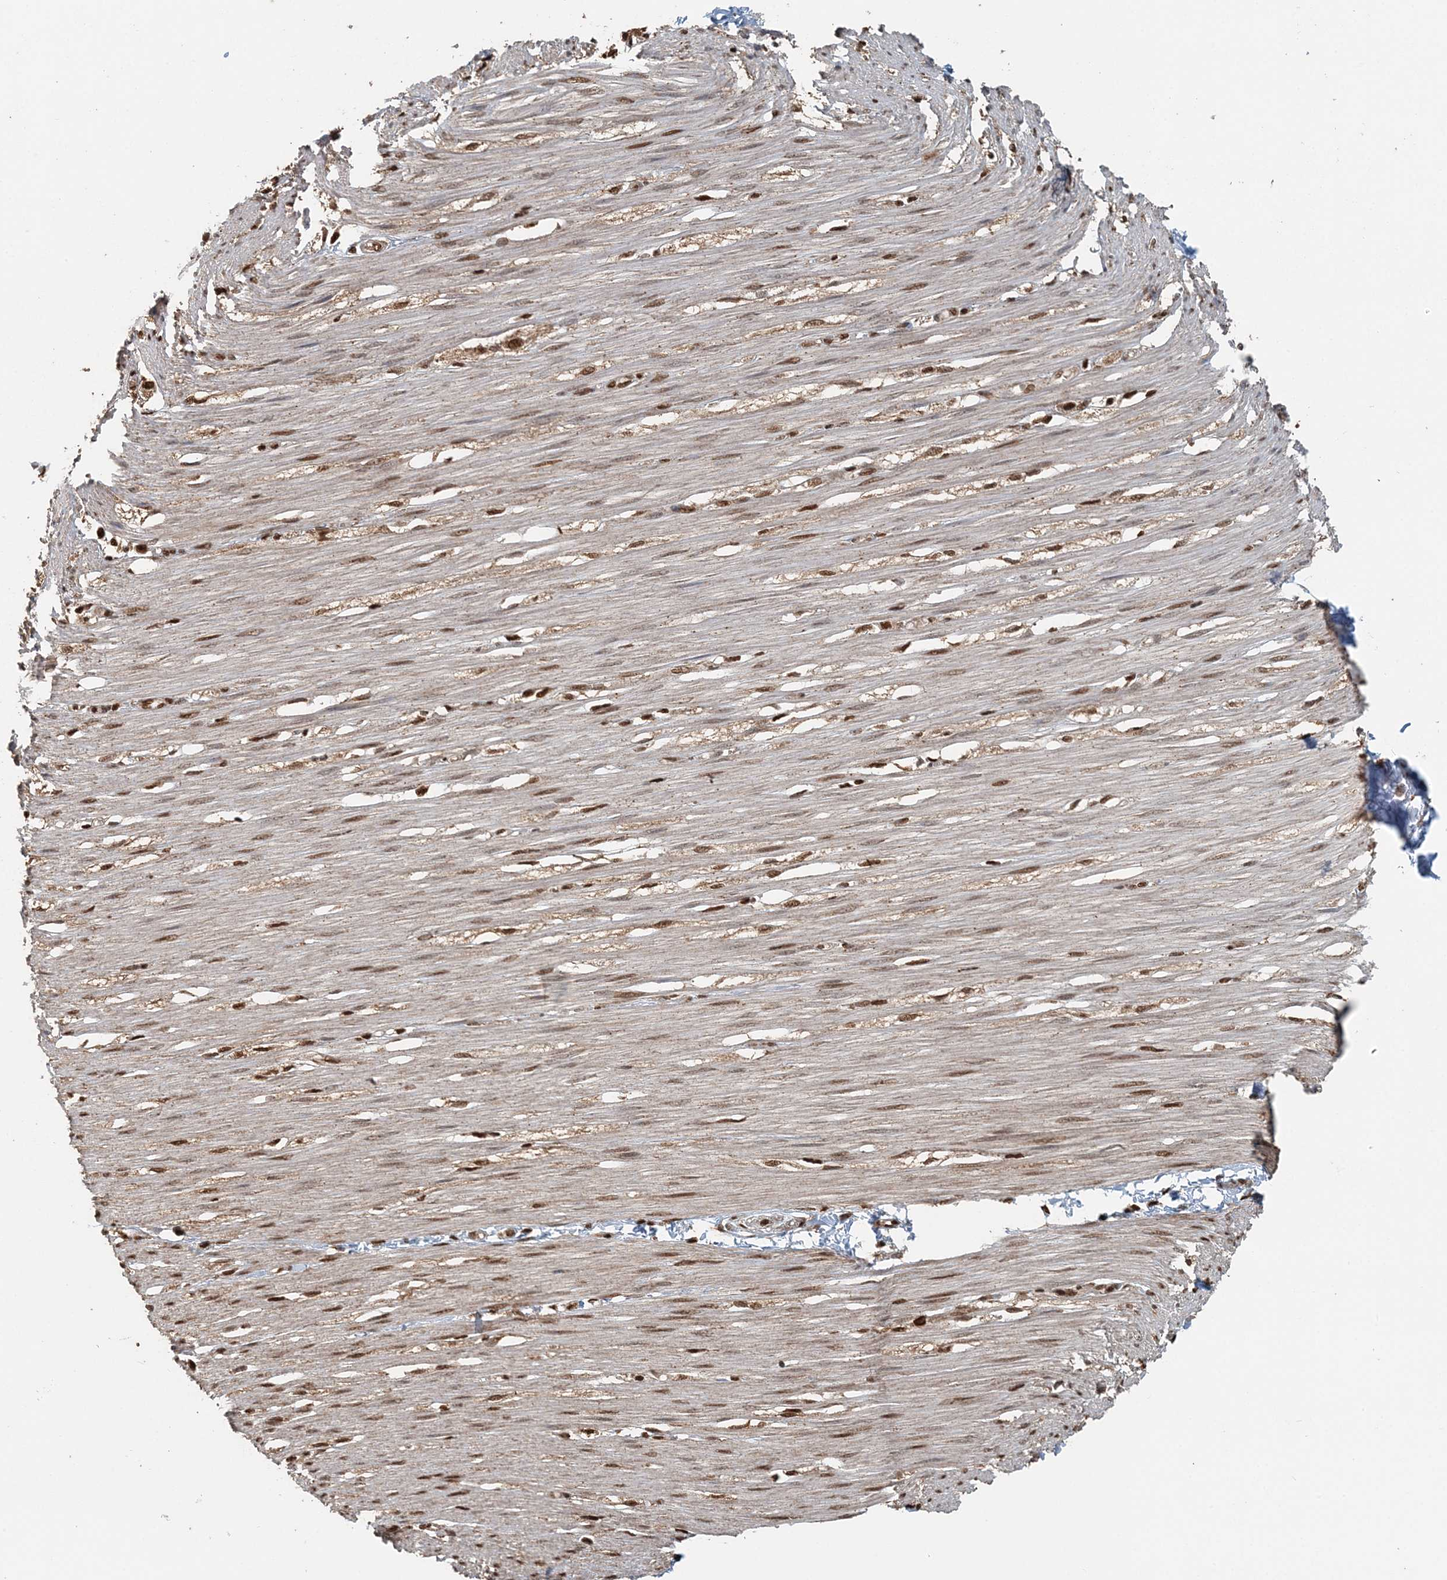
{"staining": {"intensity": "moderate", "quantity": ">75%", "location": "nuclear"}, "tissue": "smooth muscle", "cell_type": "Smooth muscle cells", "image_type": "normal", "snomed": [{"axis": "morphology", "description": "Normal tissue, NOS"}, {"axis": "morphology", "description": "Adenocarcinoma, NOS"}, {"axis": "topography", "description": "Colon"}, {"axis": "topography", "description": "Peripheral nerve tissue"}], "caption": "Immunohistochemical staining of benign human smooth muscle displays moderate nuclear protein expression in about >75% of smooth muscle cells.", "gene": "ARHGAP35", "patient": {"sex": "male", "age": 14}}